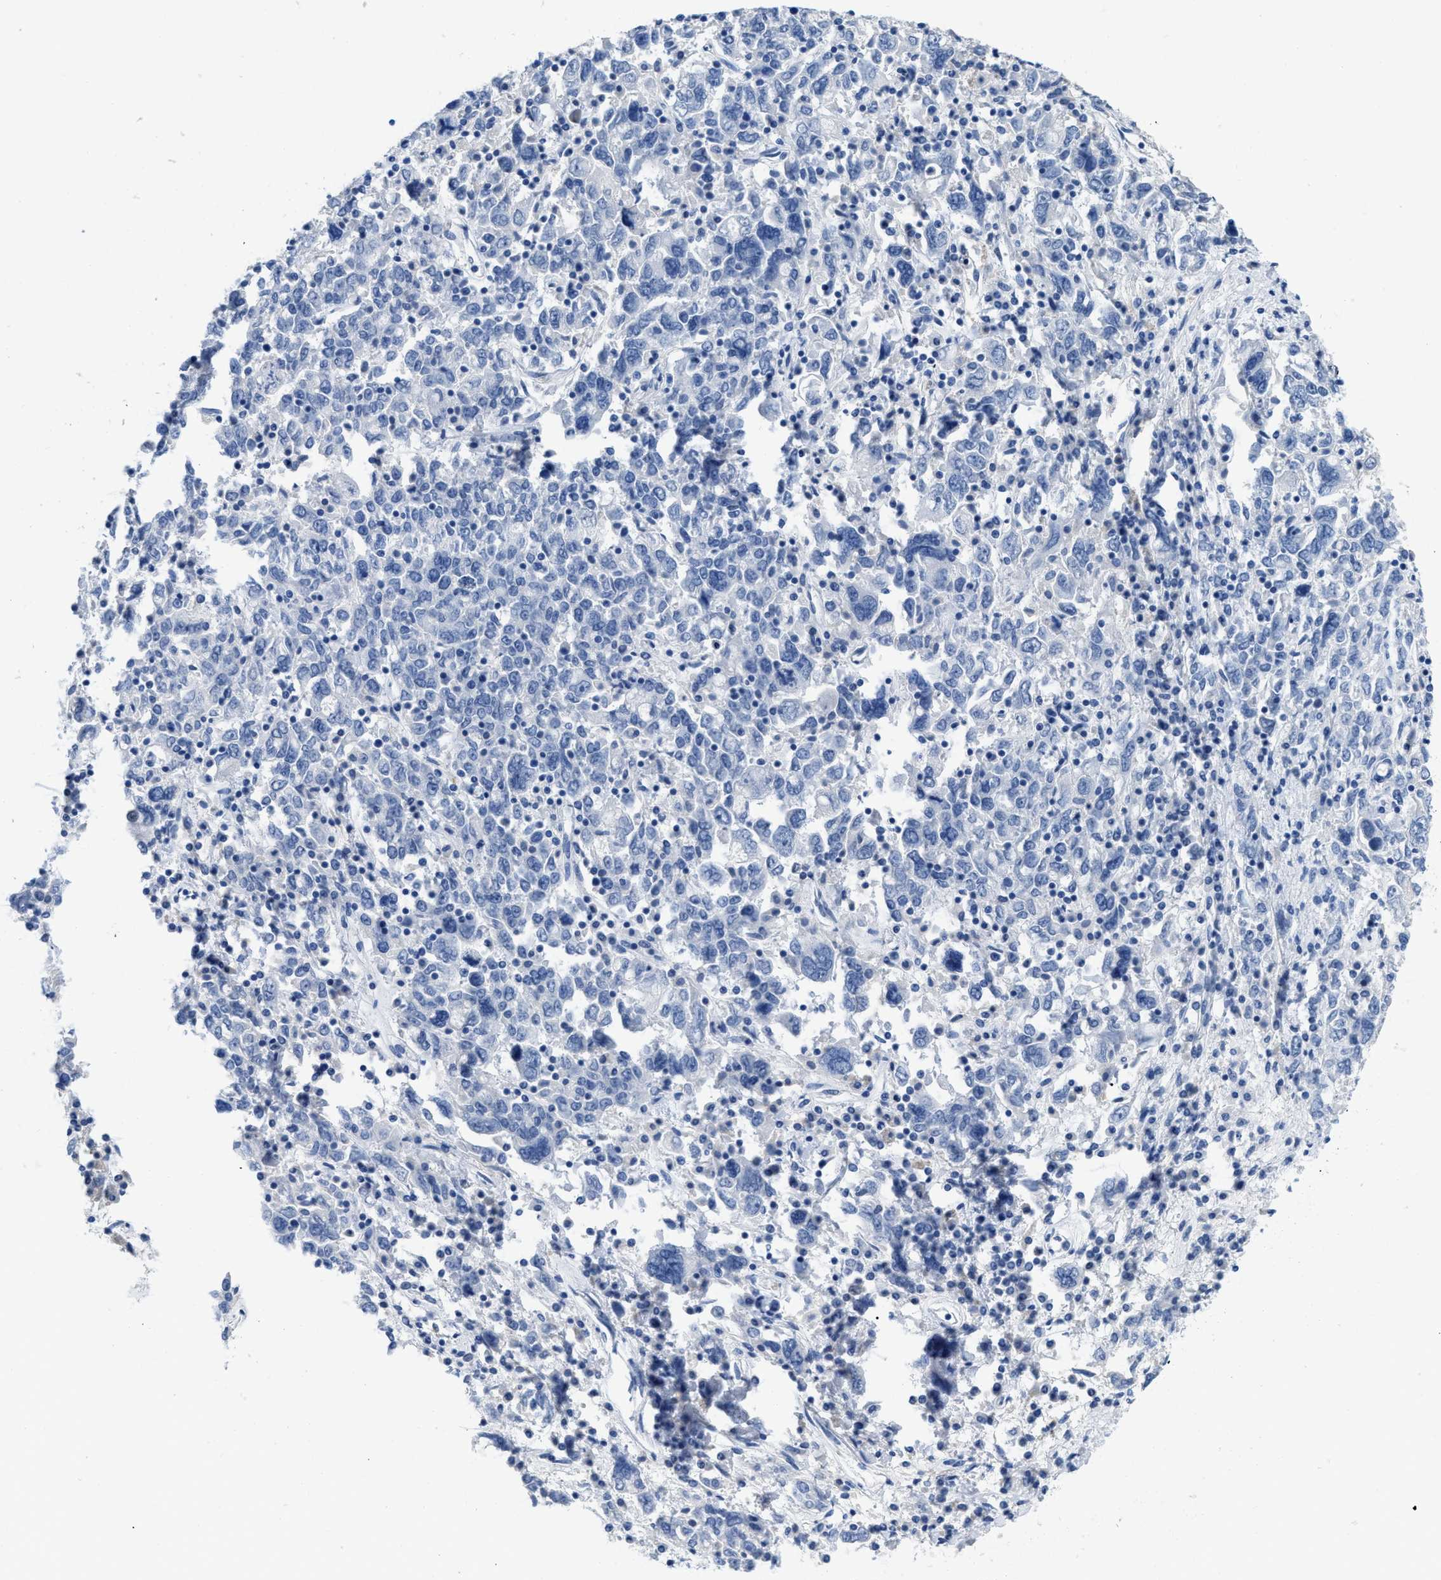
{"staining": {"intensity": "negative", "quantity": "none", "location": "none"}, "tissue": "ovarian cancer", "cell_type": "Tumor cells", "image_type": "cancer", "snomed": [{"axis": "morphology", "description": "Carcinoma, endometroid"}, {"axis": "topography", "description": "Ovary"}], "caption": "Immunohistochemical staining of ovarian endometroid carcinoma exhibits no significant positivity in tumor cells.", "gene": "CR1", "patient": {"sex": "female", "age": 62}}